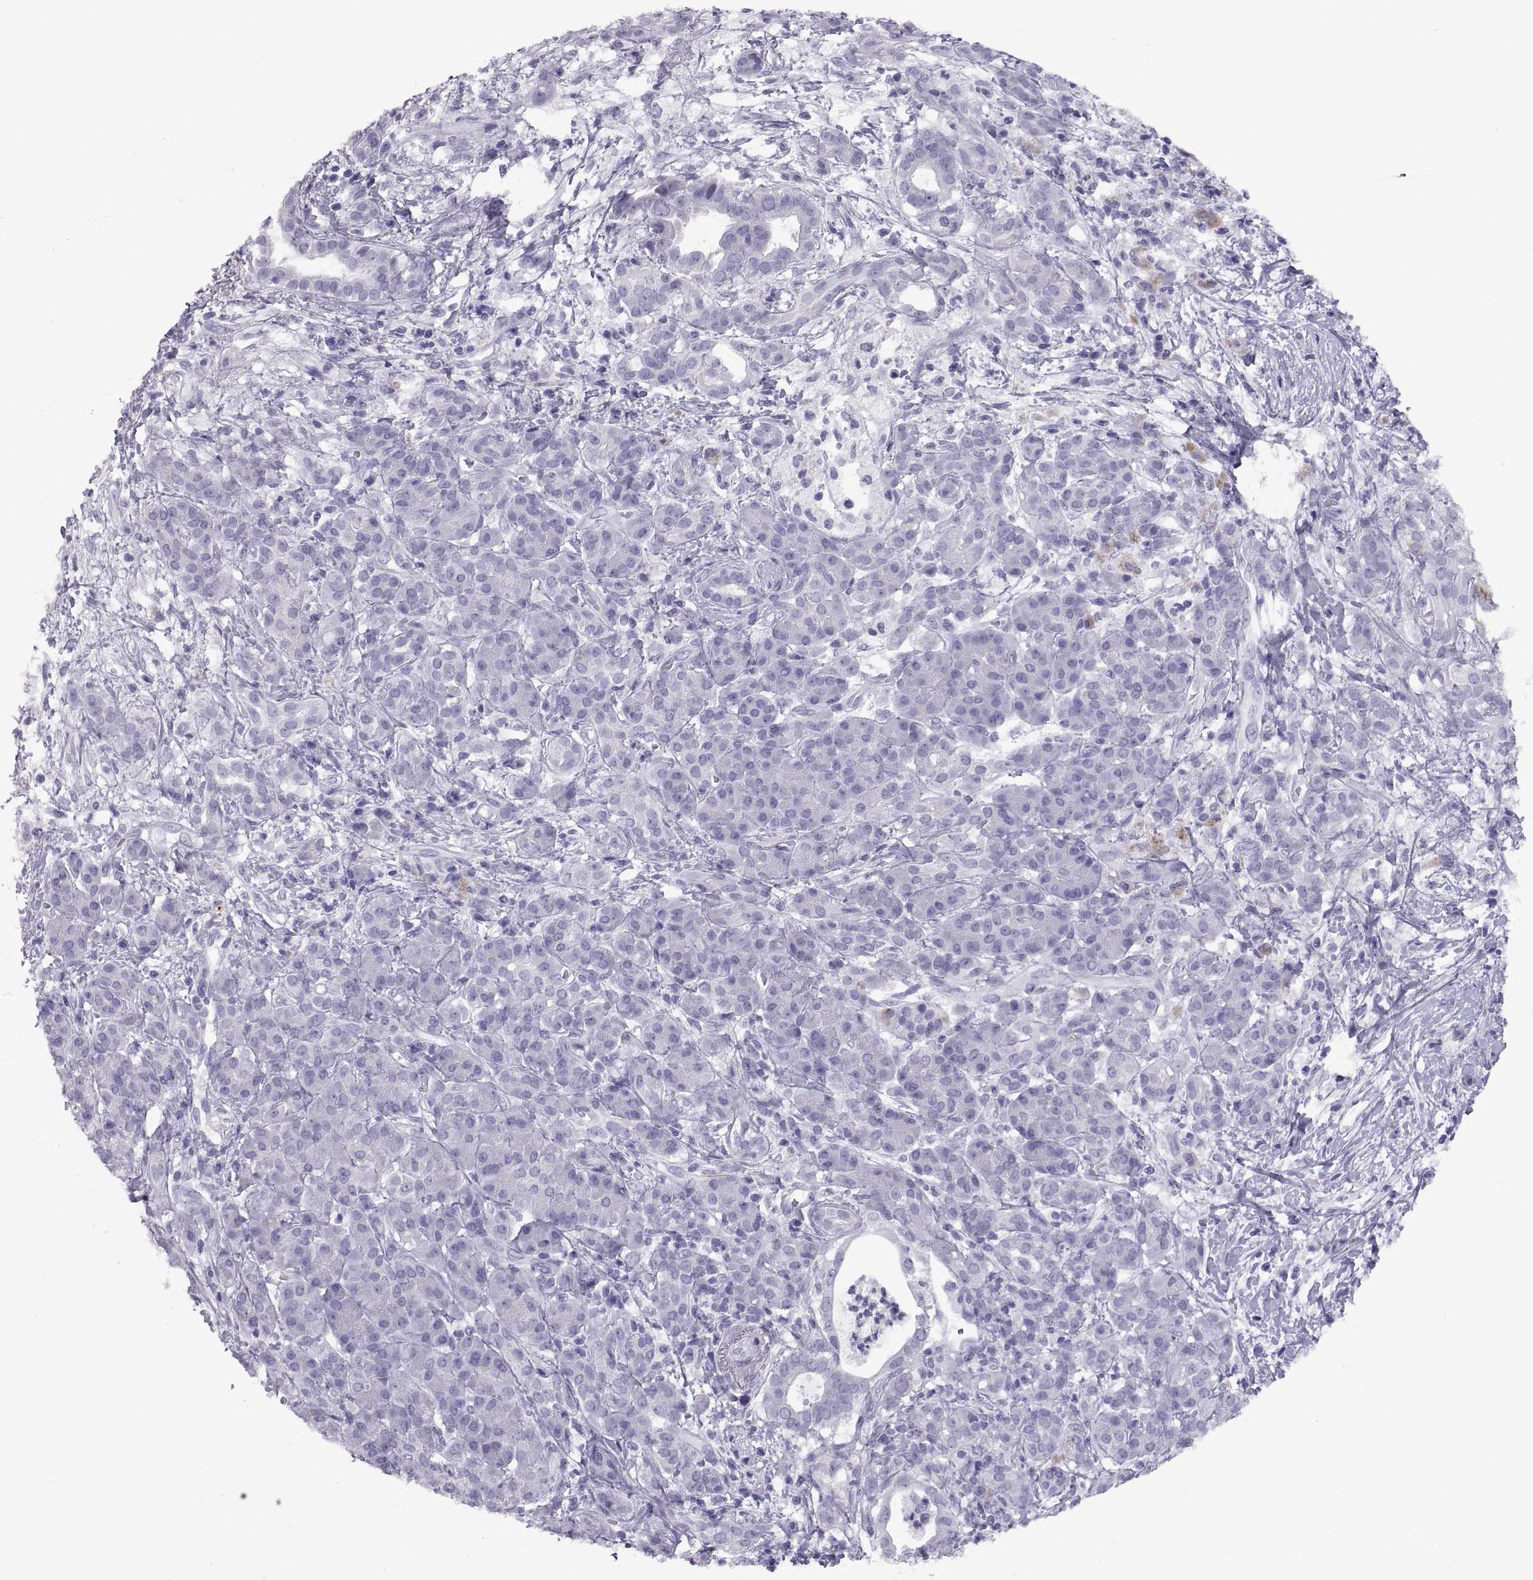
{"staining": {"intensity": "negative", "quantity": "none", "location": "none"}, "tissue": "pancreatic cancer", "cell_type": "Tumor cells", "image_type": "cancer", "snomed": [{"axis": "morphology", "description": "Adenocarcinoma, NOS"}, {"axis": "topography", "description": "Pancreas"}], "caption": "Image shows no protein staining in tumor cells of adenocarcinoma (pancreatic) tissue. (Immunohistochemistry, brightfield microscopy, high magnification).", "gene": "RGS20", "patient": {"sex": "male", "age": 61}}